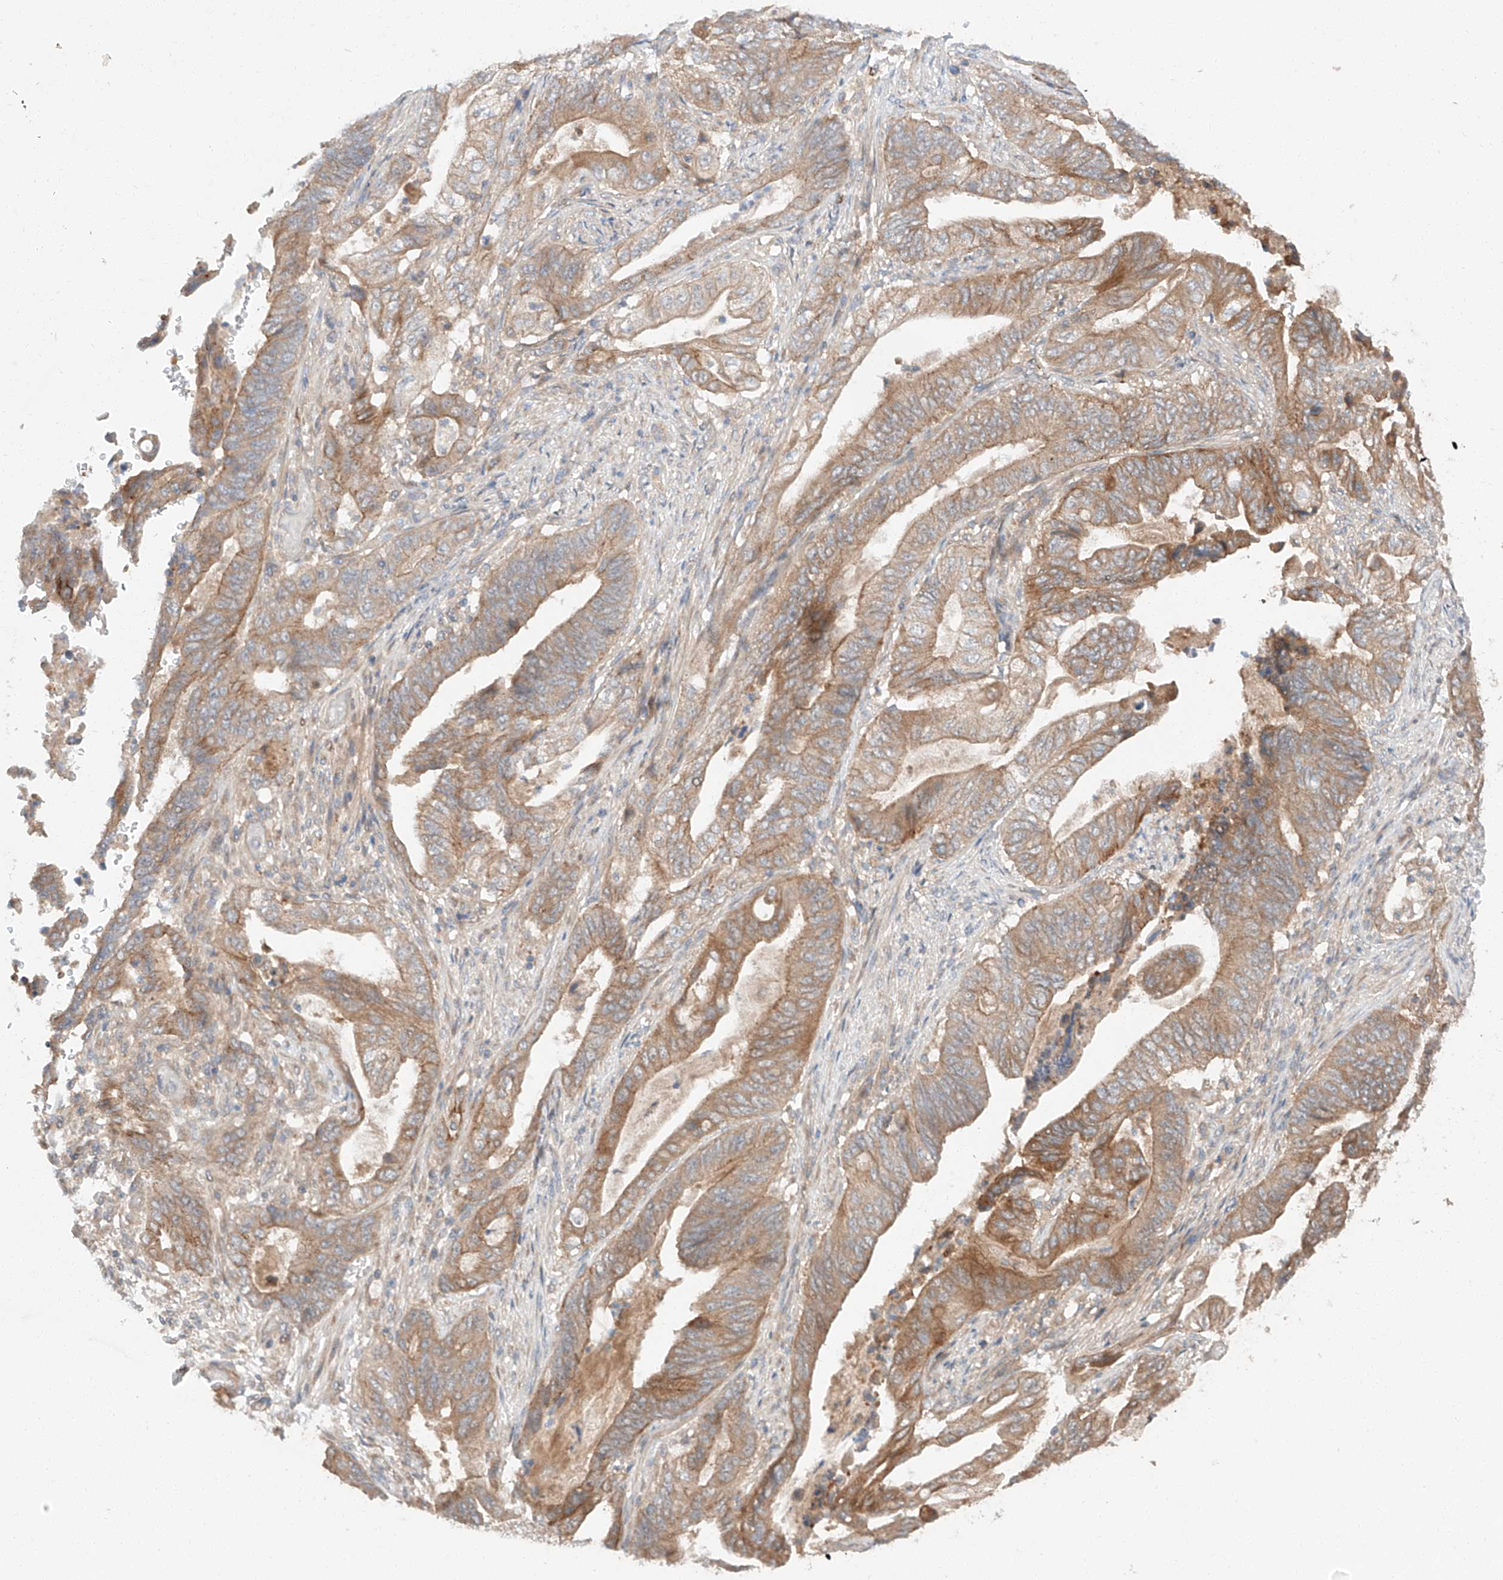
{"staining": {"intensity": "moderate", "quantity": ">75%", "location": "cytoplasmic/membranous"}, "tissue": "stomach cancer", "cell_type": "Tumor cells", "image_type": "cancer", "snomed": [{"axis": "morphology", "description": "Adenocarcinoma, NOS"}, {"axis": "topography", "description": "Stomach"}], "caption": "Tumor cells display medium levels of moderate cytoplasmic/membranous positivity in approximately >75% of cells in human stomach cancer (adenocarcinoma). (Stains: DAB (3,3'-diaminobenzidine) in brown, nuclei in blue, Microscopy: brightfield microscopy at high magnification).", "gene": "XPNPEP1", "patient": {"sex": "female", "age": 73}}